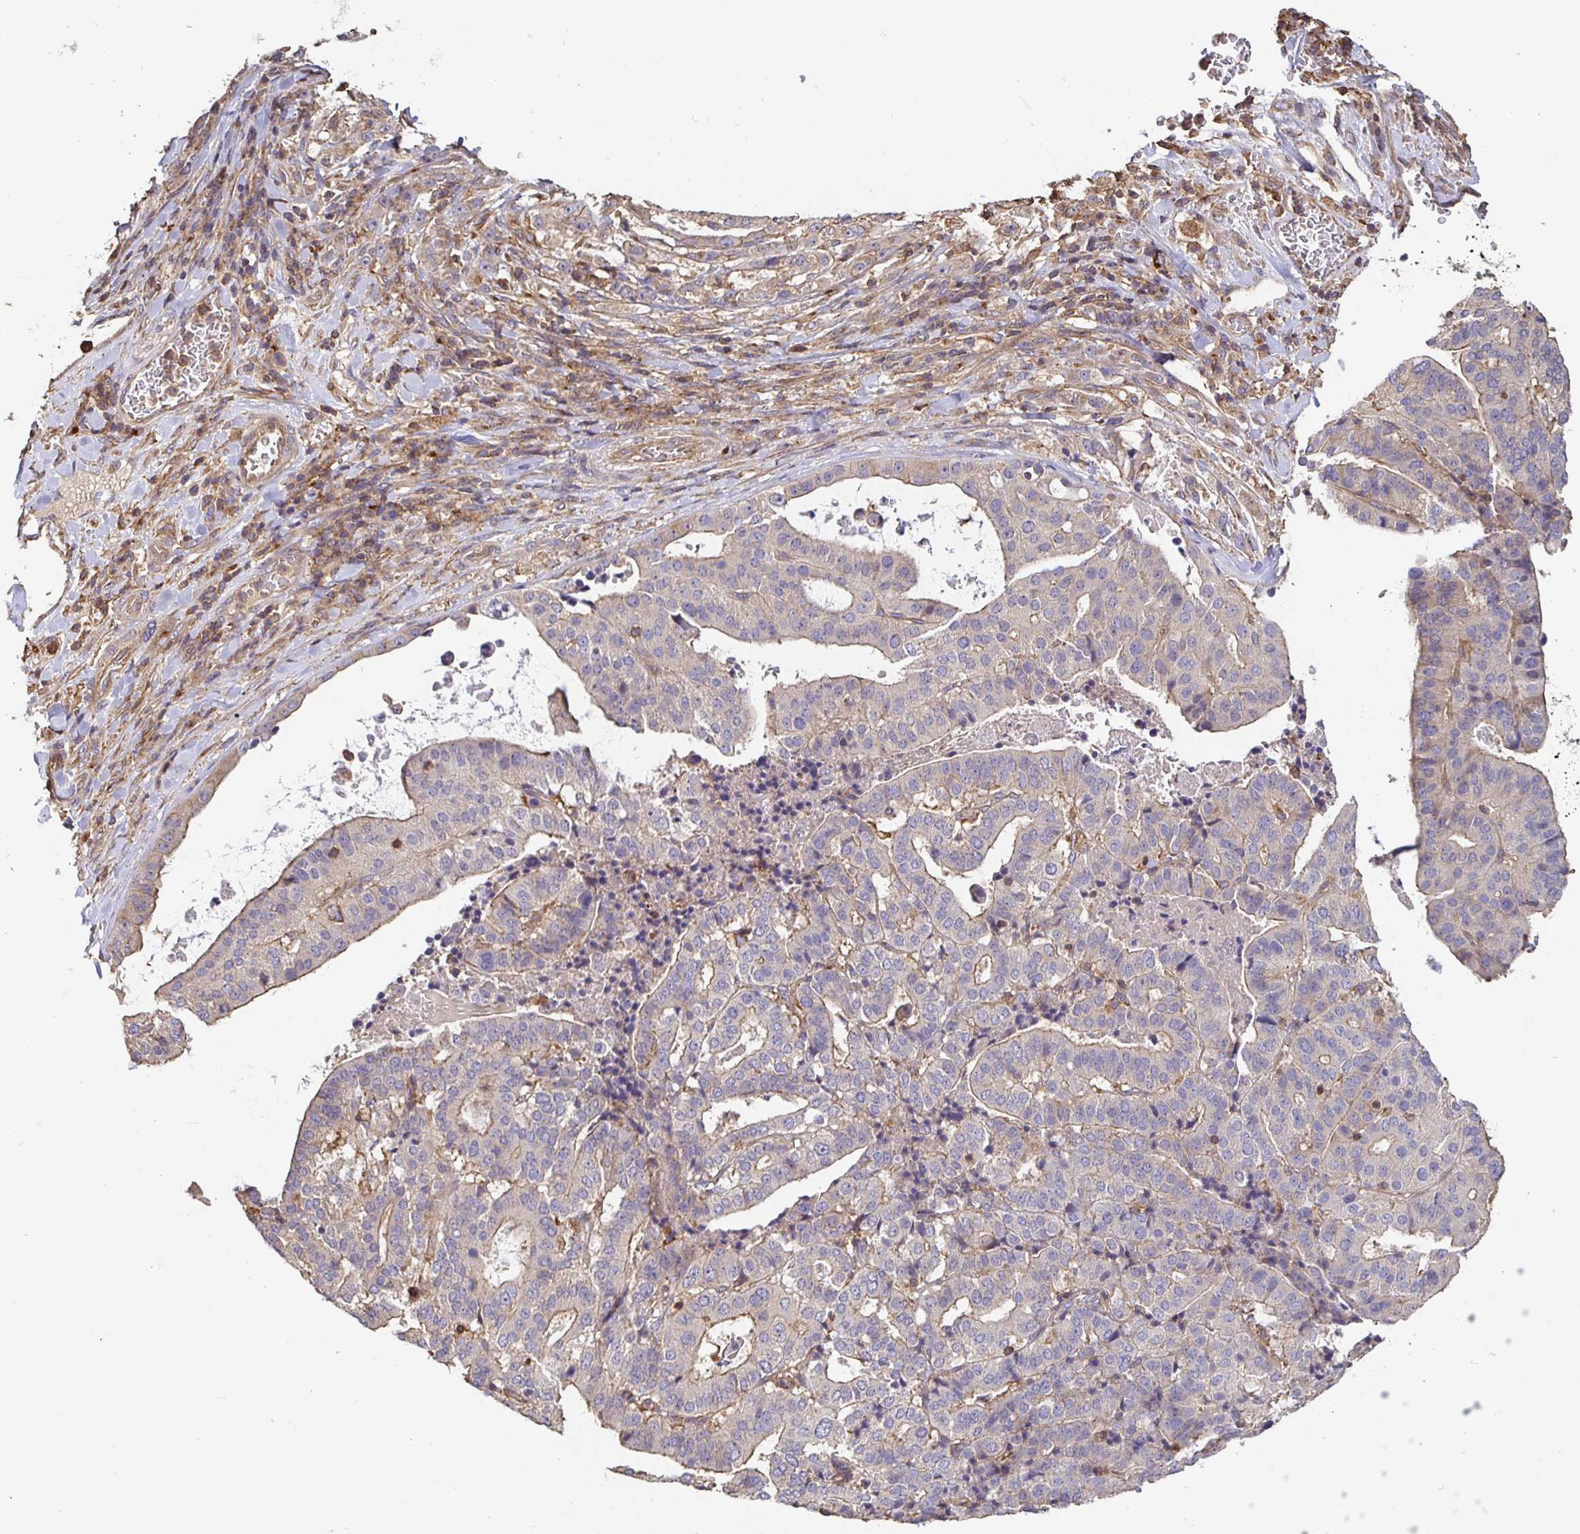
{"staining": {"intensity": "weak", "quantity": "25%-75%", "location": "cytoplasmic/membranous"}, "tissue": "stomach cancer", "cell_type": "Tumor cells", "image_type": "cancer", "snomed": [{"axis": "morphology", "description": "Adenocarcinoma, NOS"}, {"axis": "topography", "description": "Stomach"}], "caption": "Immunohistochemical staining of stomach adenocarcinoma reveals weak cytoplasmic/membranous protein positivity in about 25%-75% of tumor cells.", "gene": "C1QTNF7", "patient": {"sex": "male", "age": 48}}